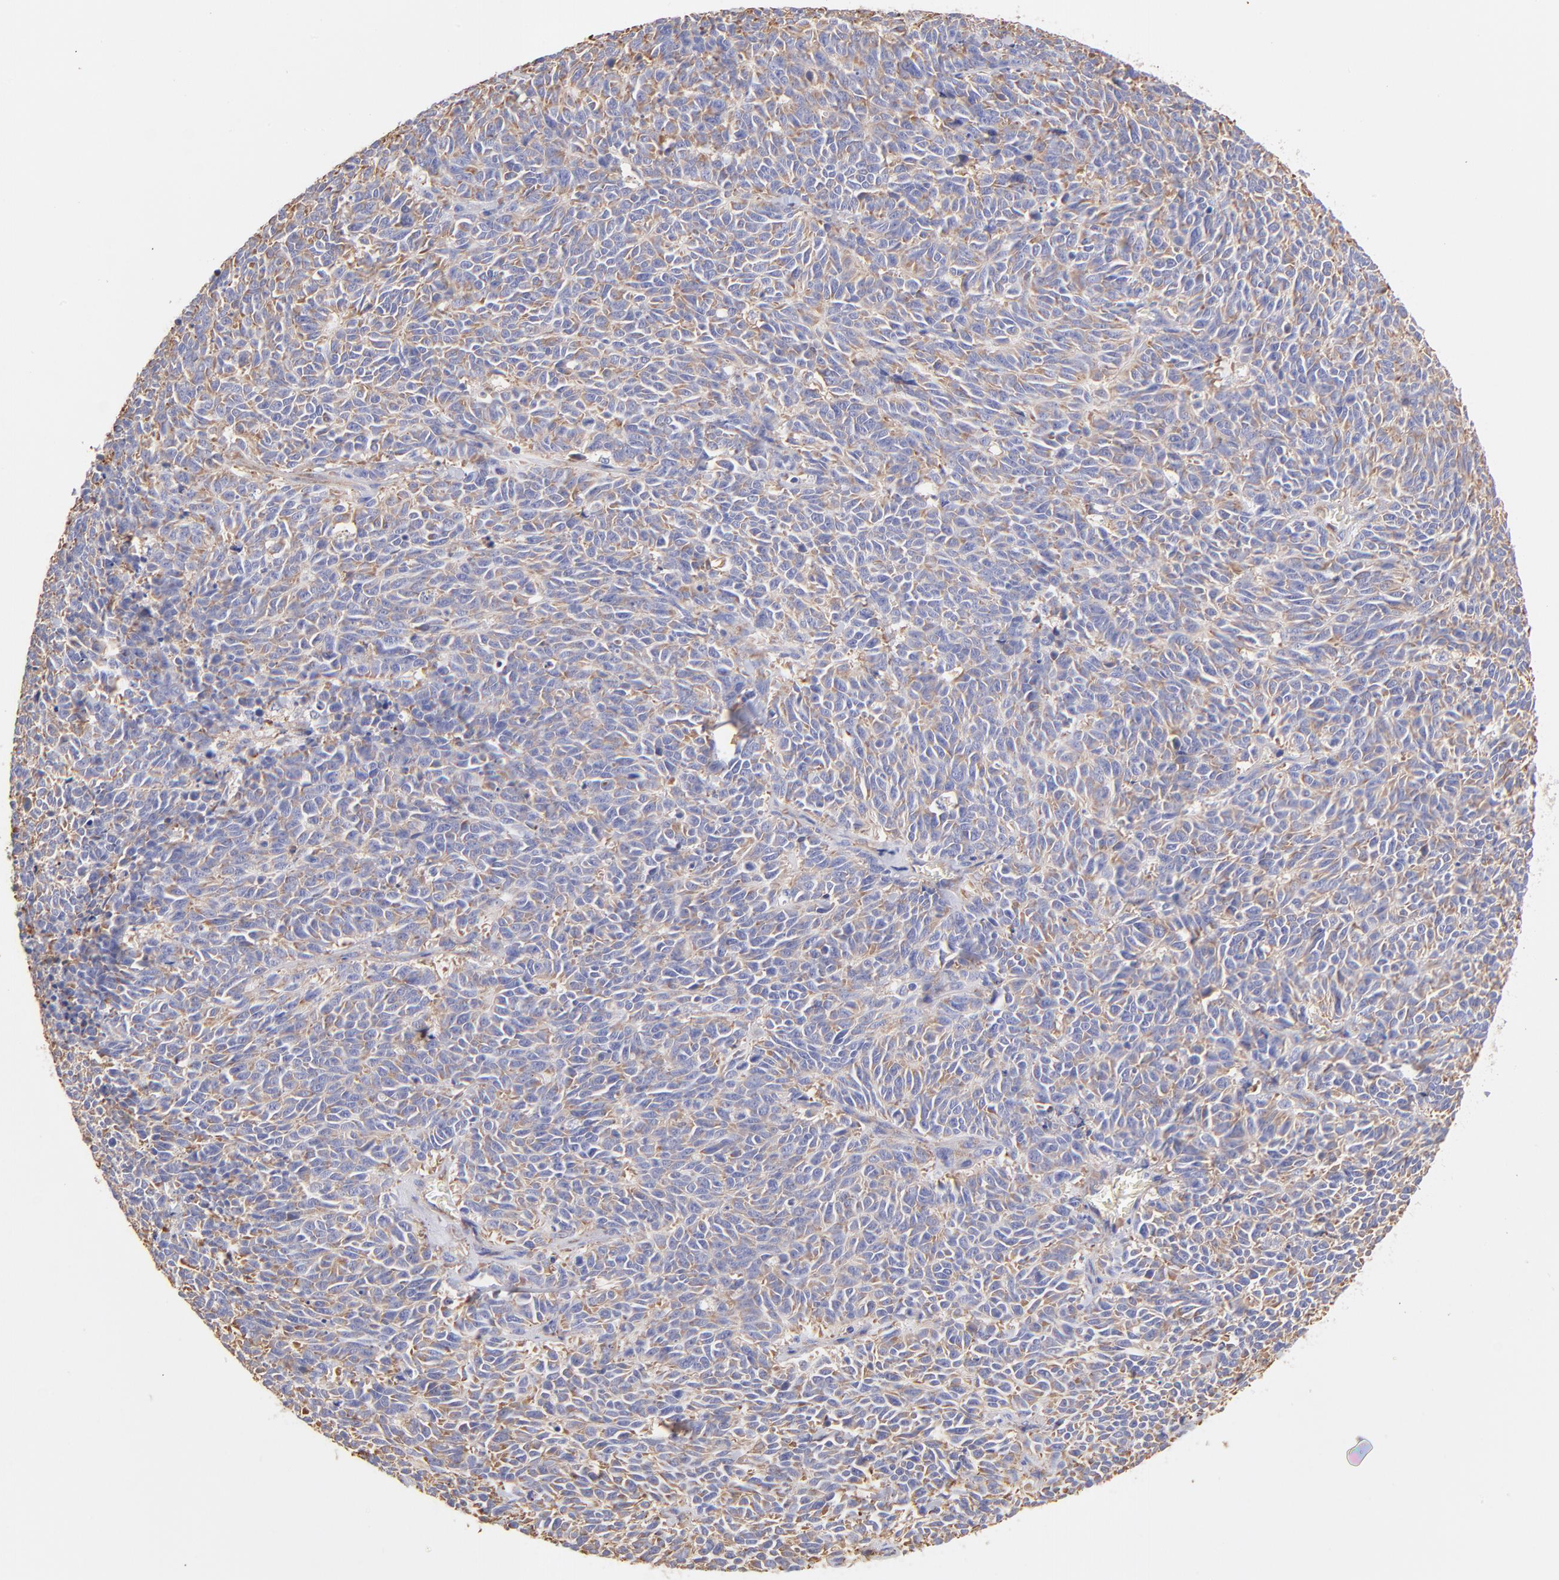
{"staining": {"intensity": "moderate", "quantity": "25%-75%", "location": "cytoplasmic/membranous"}, "tissue": "lung cancer", "cell_type": "Tumor cells", "image_type": "cancer", "snomed": [{"axis": "morphology", "description": "Neoplasm, malignant, NOS"}, {"axis": "topography", "description": "Lung"}], "caption": "This histopathology image demonstrates immunohistochemistry staining of neoplasm (malignant) (lung), with medium moderate cytoplasmic/membranous staining in about 25%-75% of tumor cells.", "gene": "RPL30", "patient": {"sex": "female", "age": 58}}